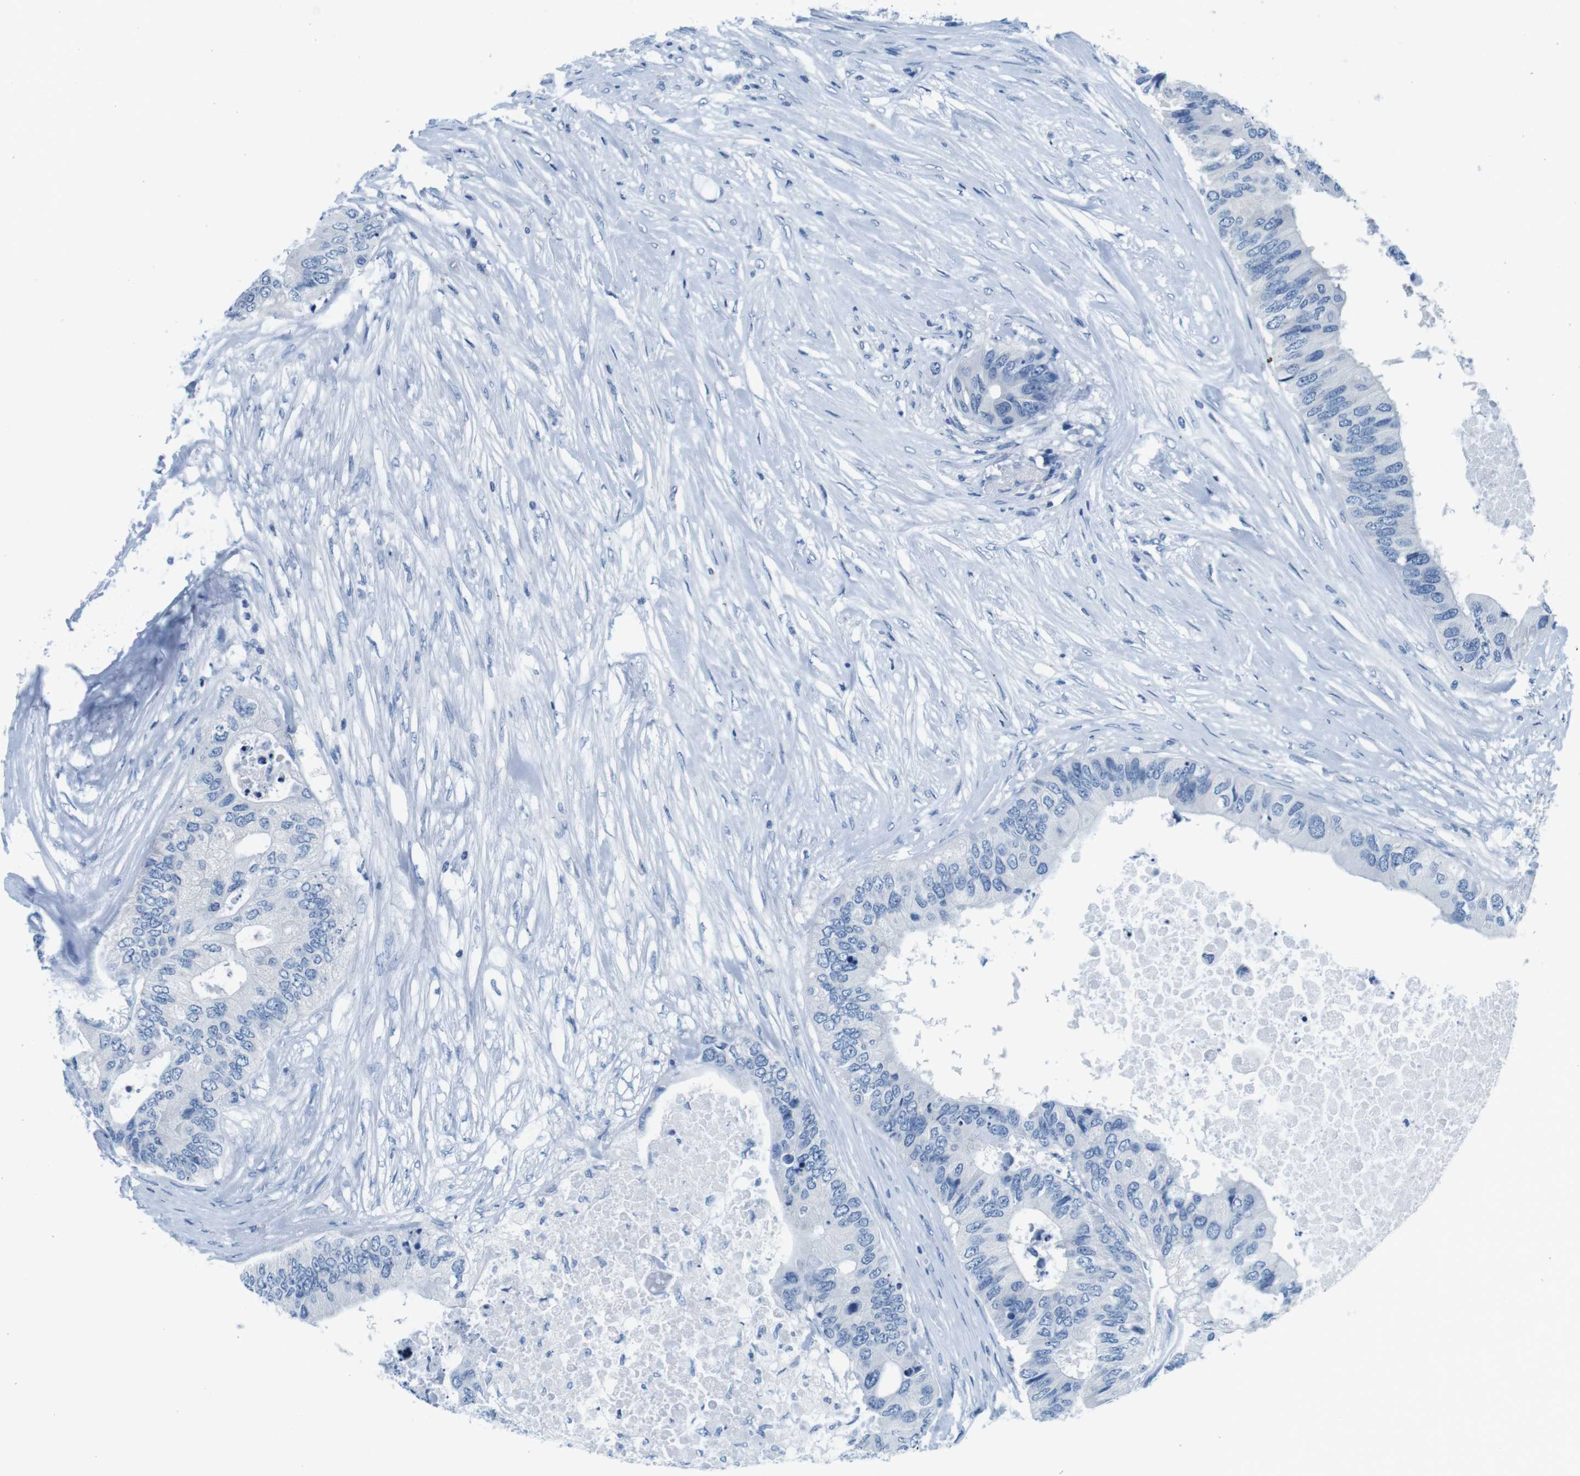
{"staining": {"intensity": "negative", "quantity": "none", "location": "none"}, "tissue": "colorectal cancer", "cell_type": "Tumor cells", "image_type": "cancer", "snomed": [{"axis": "morphology", "description": "Adenocarcinoma, NOS"}, {"axis": "topography", "description": "Colon"}], "caption": "Tumor cells are negative for brown protein staining in colorectal adenocarcinoma.", "gene": "EIF2B5", "patient": {"sex": "male", "age": 71}}